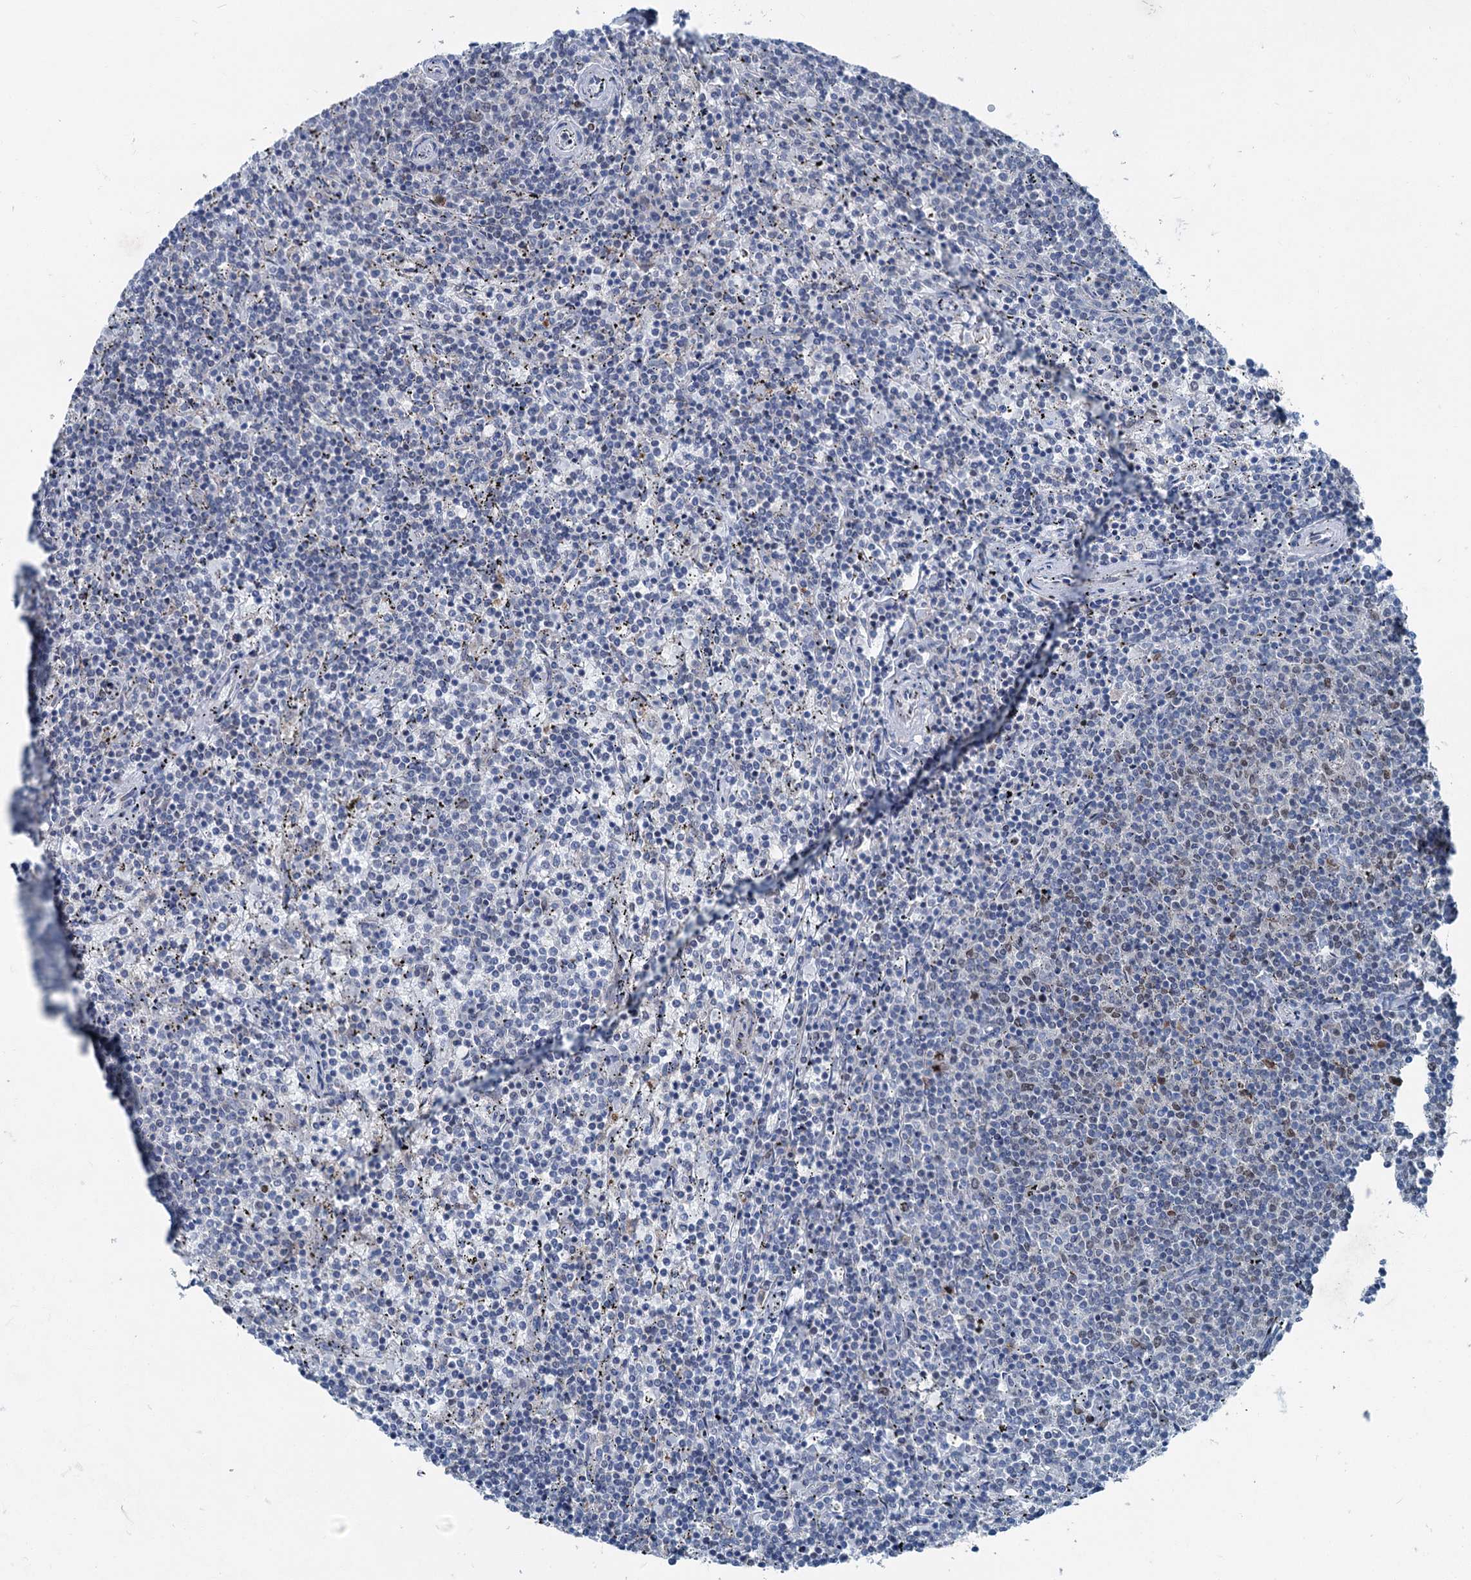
{"staining": {"intensity": "negative", "quantity": "none", "location": "none"}, "tissue": "lymphoma", "cell_type": "Tumor cells", "image_type": "cancer", "snomed": [{"axis": "morphology", "description": "Malignant lymphoma, non-Hodgkin's type, Low grade"}, {"axis": "topography", "description": "Spleen"}], "caption": "A histopathology image of human malignant lymphoma, non-Hodgkin's type (low-grade) is negative for staining in tumor cells.", "gene": "ELP4", "patient": {"sex": "female", "age": 50}}